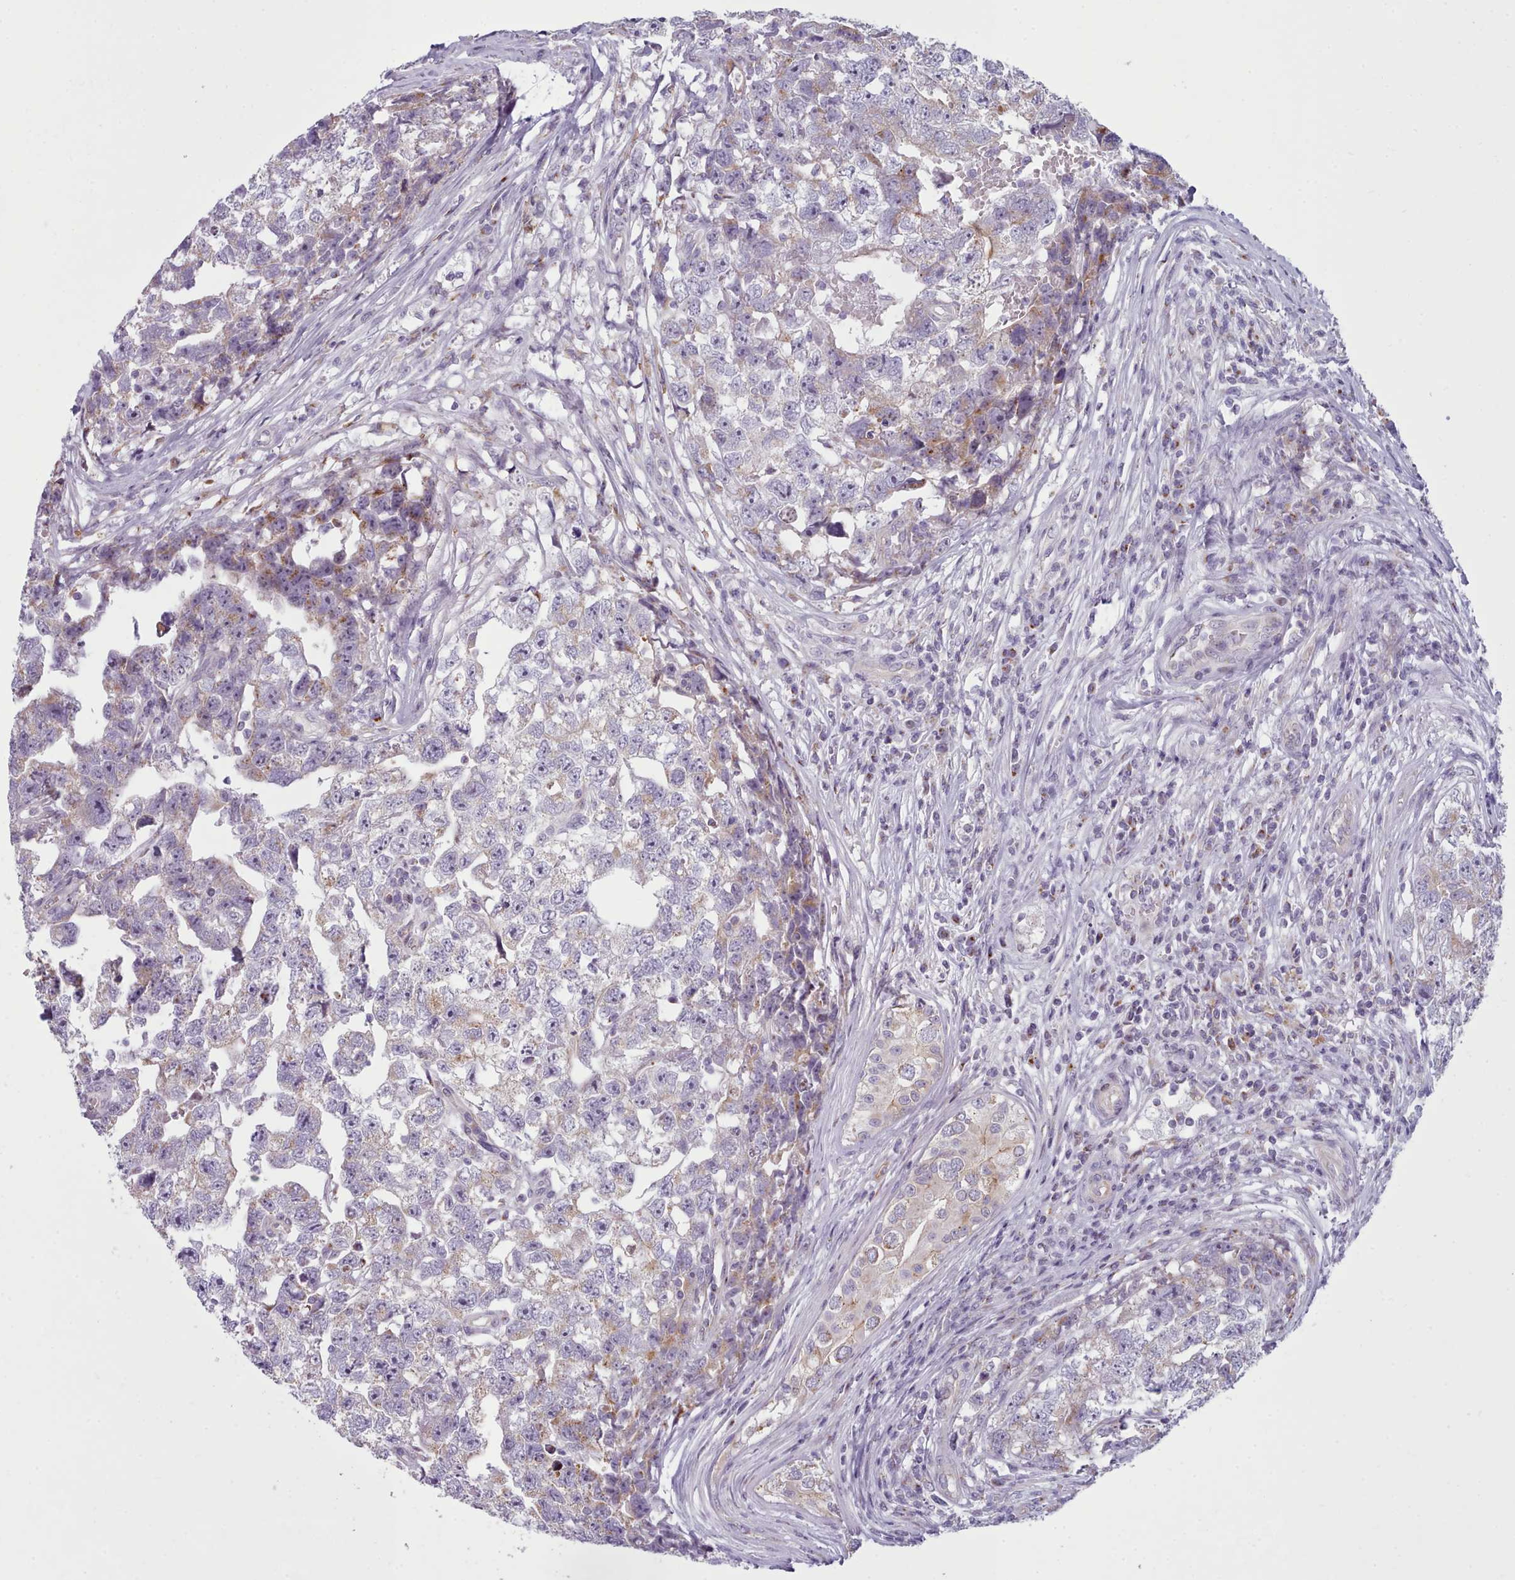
{"staining": {"intensity": "weak", "quantity": "25%-75%", "location": "cytoplasmic/membranous"}, "tissue": "testis cancer", "cell_type": "Tumor cells", "image_type": "cancer", "snomed": [{"axis": "morphology", "description": "Carcinoma, Embryonal, NOS"}, {"axis": "topography", "description": "Testis"}], "caption": "The photomicrograph demonstrates immunohistochemical staining of testis cancer. There is weak cytoplasmic/membranous positivity is present in about 25%-75% of tumor cells.", "gene": "SLC52A3", "patient": {"sex": "male", "age": 22}}